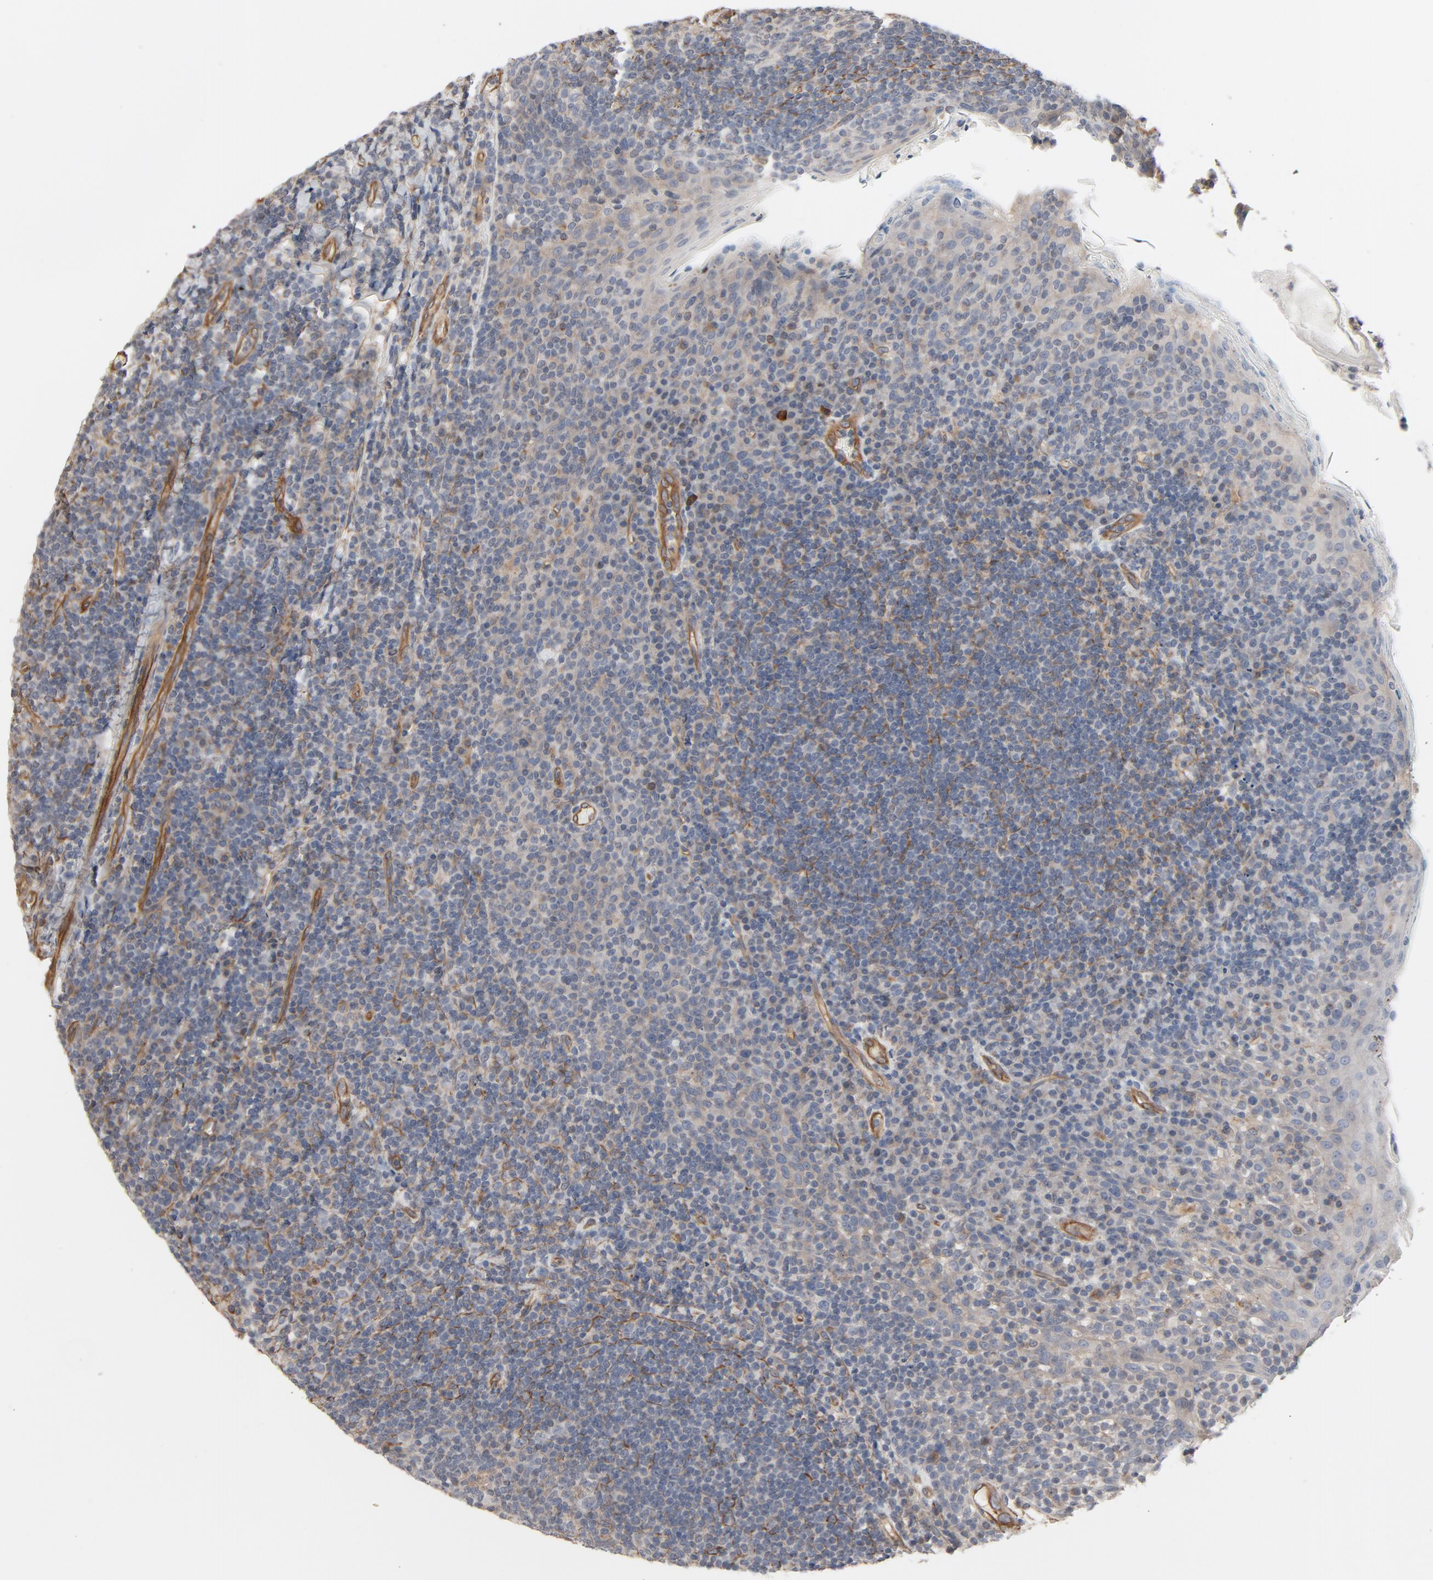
{"staining": {"intensity": "negative", "quantity": "none", "location": "none"}, "tissue": "tonsil", "cell_type": "Germinal center cells", "image_type": "normal", "snomed": [{"axis": "morphology", "description": "Normal tissue, NOS"}, {"axis": "topography", "description": "Tonsil"}], "caption": "Germinal center cells are negative for brown protein staining in normal tonsil. (DAB IHC, high magnification).", "gene": "TRIOBP", "patient": {"sex": "male", "age": 17}}